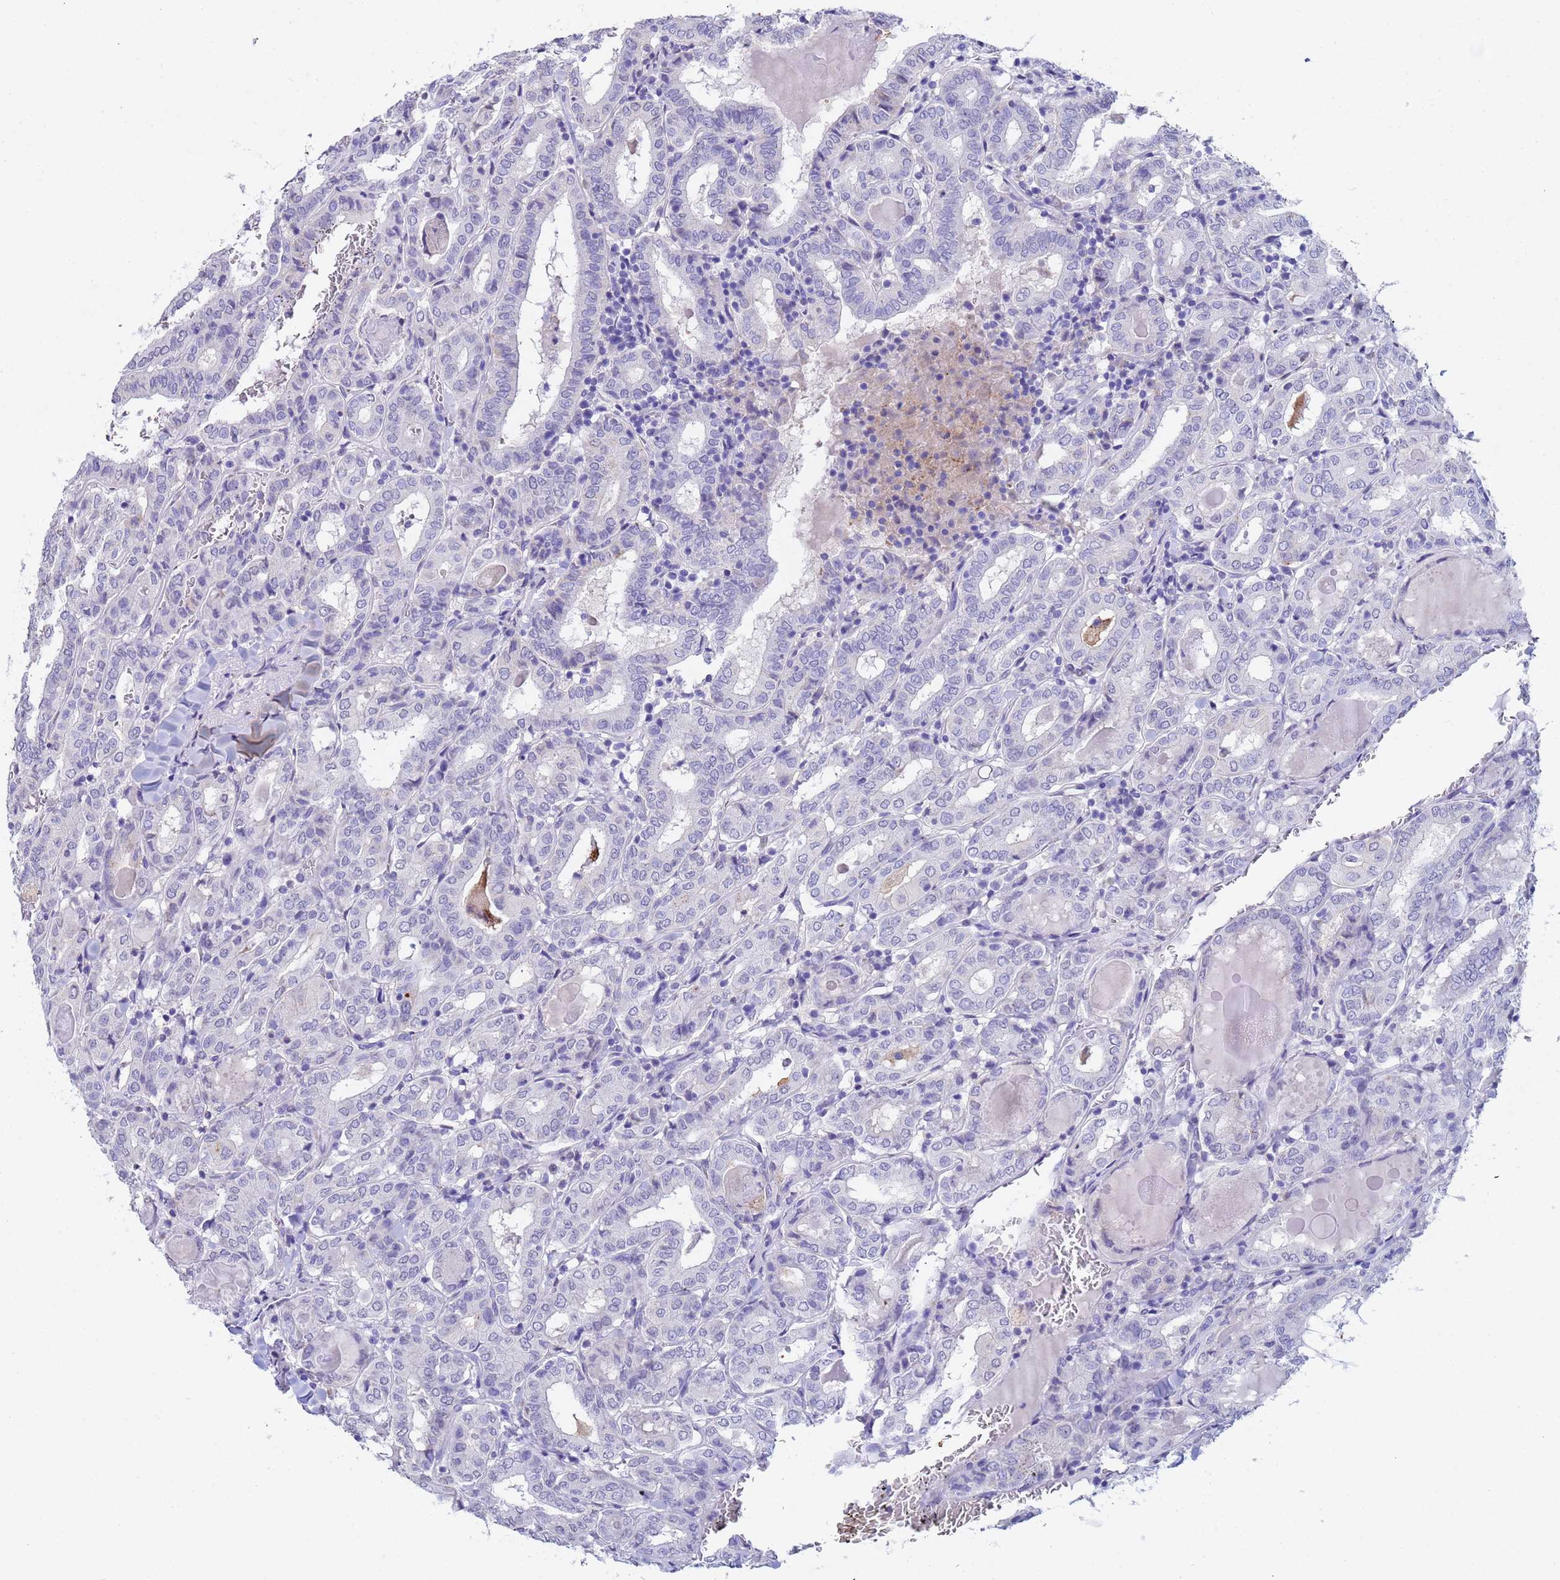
{"staining": {"intensity": "negative", "quantity": "none", "location": "none"}, "tissue": "thyroid cancer", "cell_type": "Tumor cells", "image_type": "cancer", "snomed": [{"axis": "morphology", "description": "Papillary adenocarcinoma, NOS"}, {"axis": "topography", "description": "Thyroid gland"}], "caption": "Thyroid cancer was stained to show a protein in brown. There is no significant staining in tumor cells.", "gene": "CSTB", "patient": {"sex": "female", "age": 72}}